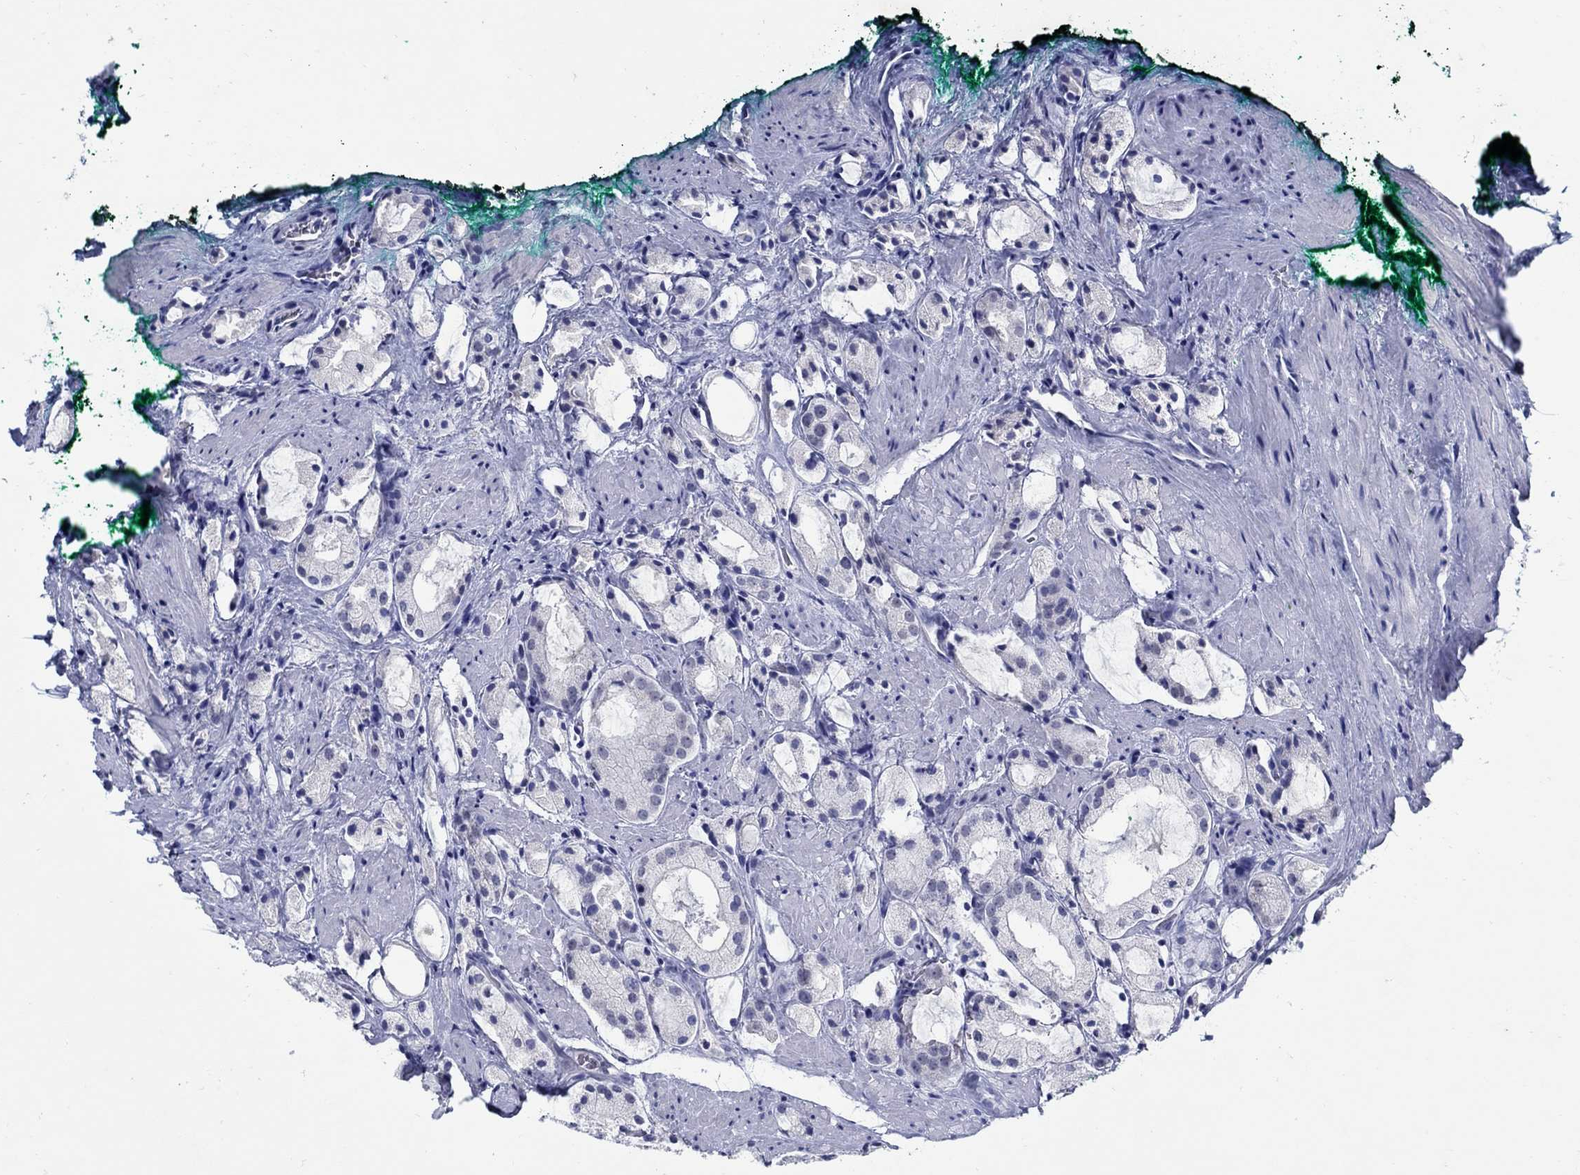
{"staining": {"intensity": "negative", "quantity": "none", "location": "none"}, "tissue": "prostate cancer", "cell_type": "Tumor cells", "image_type": "cancer", "snomed": [{"axis": "morphology", "description": "Adenocarcinoma, NOS"}, {"axis": "morphology", "description": "Adenocarcinoma, High grade"}, {"axis": "topography", "description": "Prostate"}], "caption": "IHC of prostate adenocarcinoma (high-grade) exhibits no positivity in tumor cells.", "gene": "PAX9", "patient": {"sex": "male", "age": 64}}